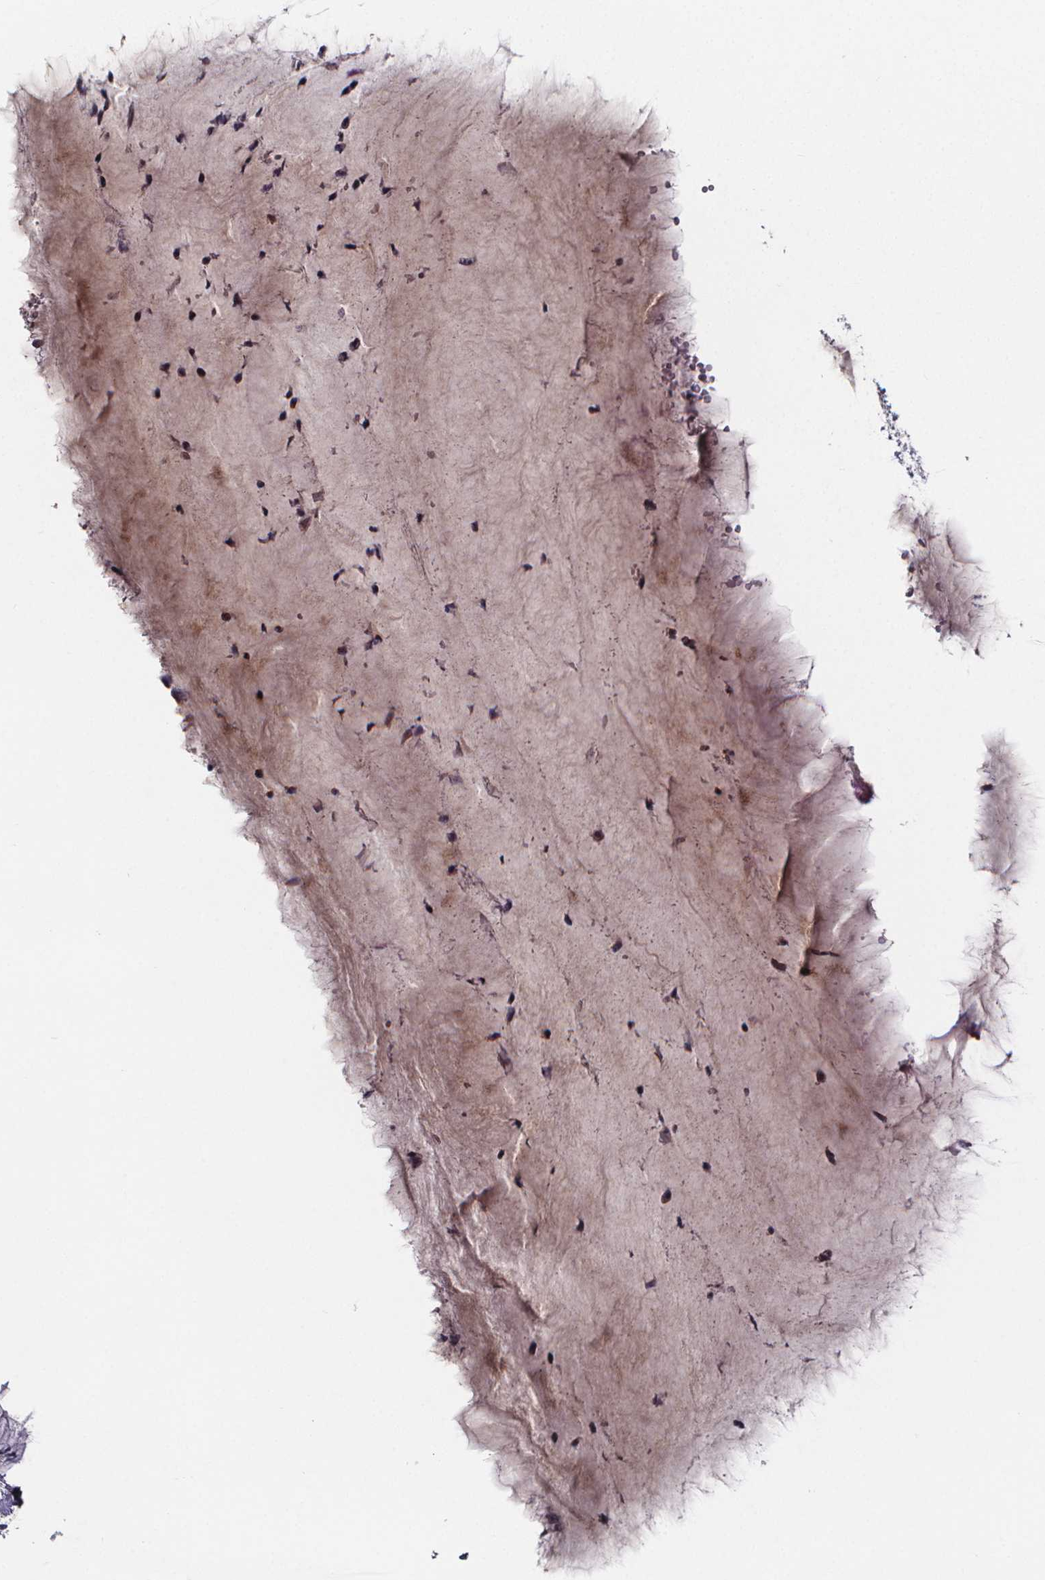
{"staining": {"intensity": "negative", "quantity": "none", "location": "none"}, "tissue": "cervix", "cell_type": "Glandular cells", "image_type": "normal", "snomed": [{"axis": "morphology", "description": "Normal tissue, NOS"}, {"axis": "topography", "description": "Cervix"}], "caption": "Immunohistochemistry photomicrograph of benign cervix: cervix stained with DAB (3,3'-diaminobenzidine) demonstrates no significant protein expression in glandular cells.", "gene": "AGT", "patient": {"sex": "female", "age": 37}}